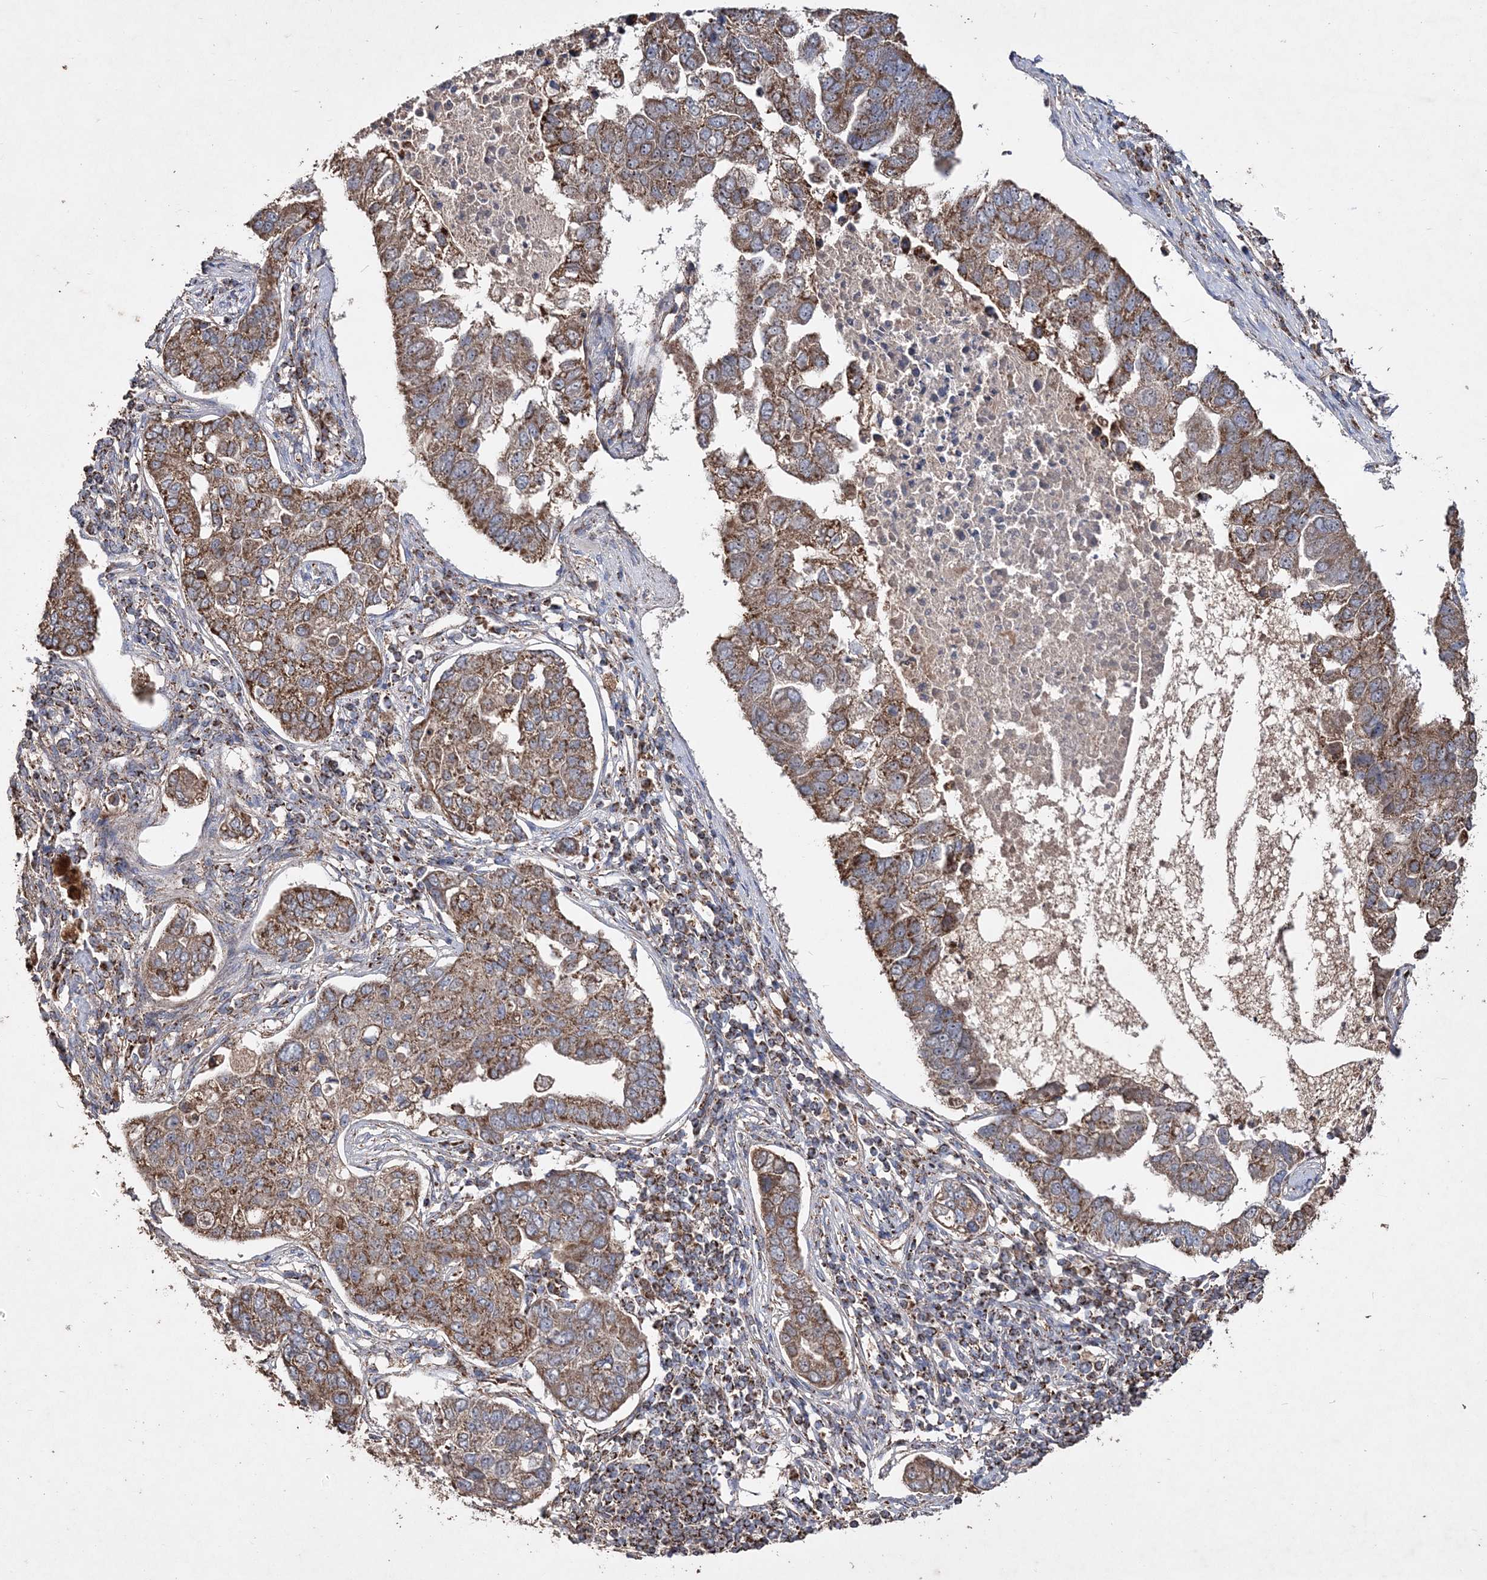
{"staining": {"intensity": "moderate", "quantity": ">75%", "location": "cytoplasmic/membranous"}, "tissue": "pancreatic cancer", "cell_type": "Tumor cells", "image_type": "cancer", "snomed": [{"axis": "morphology", "description": "Adenocarcinoma, NOS"}, {"axis": "topography", "description": "Pancreas"}], "caption": "Brown immunohistochemical staining in human pancreatic cancer (adenocarcinoma) demonstrates moderate cytoplasmic/membranous staining in about >75% of tumor cells.", "gene": "POC5", "patient": {"sex": "female", "age": 61}}